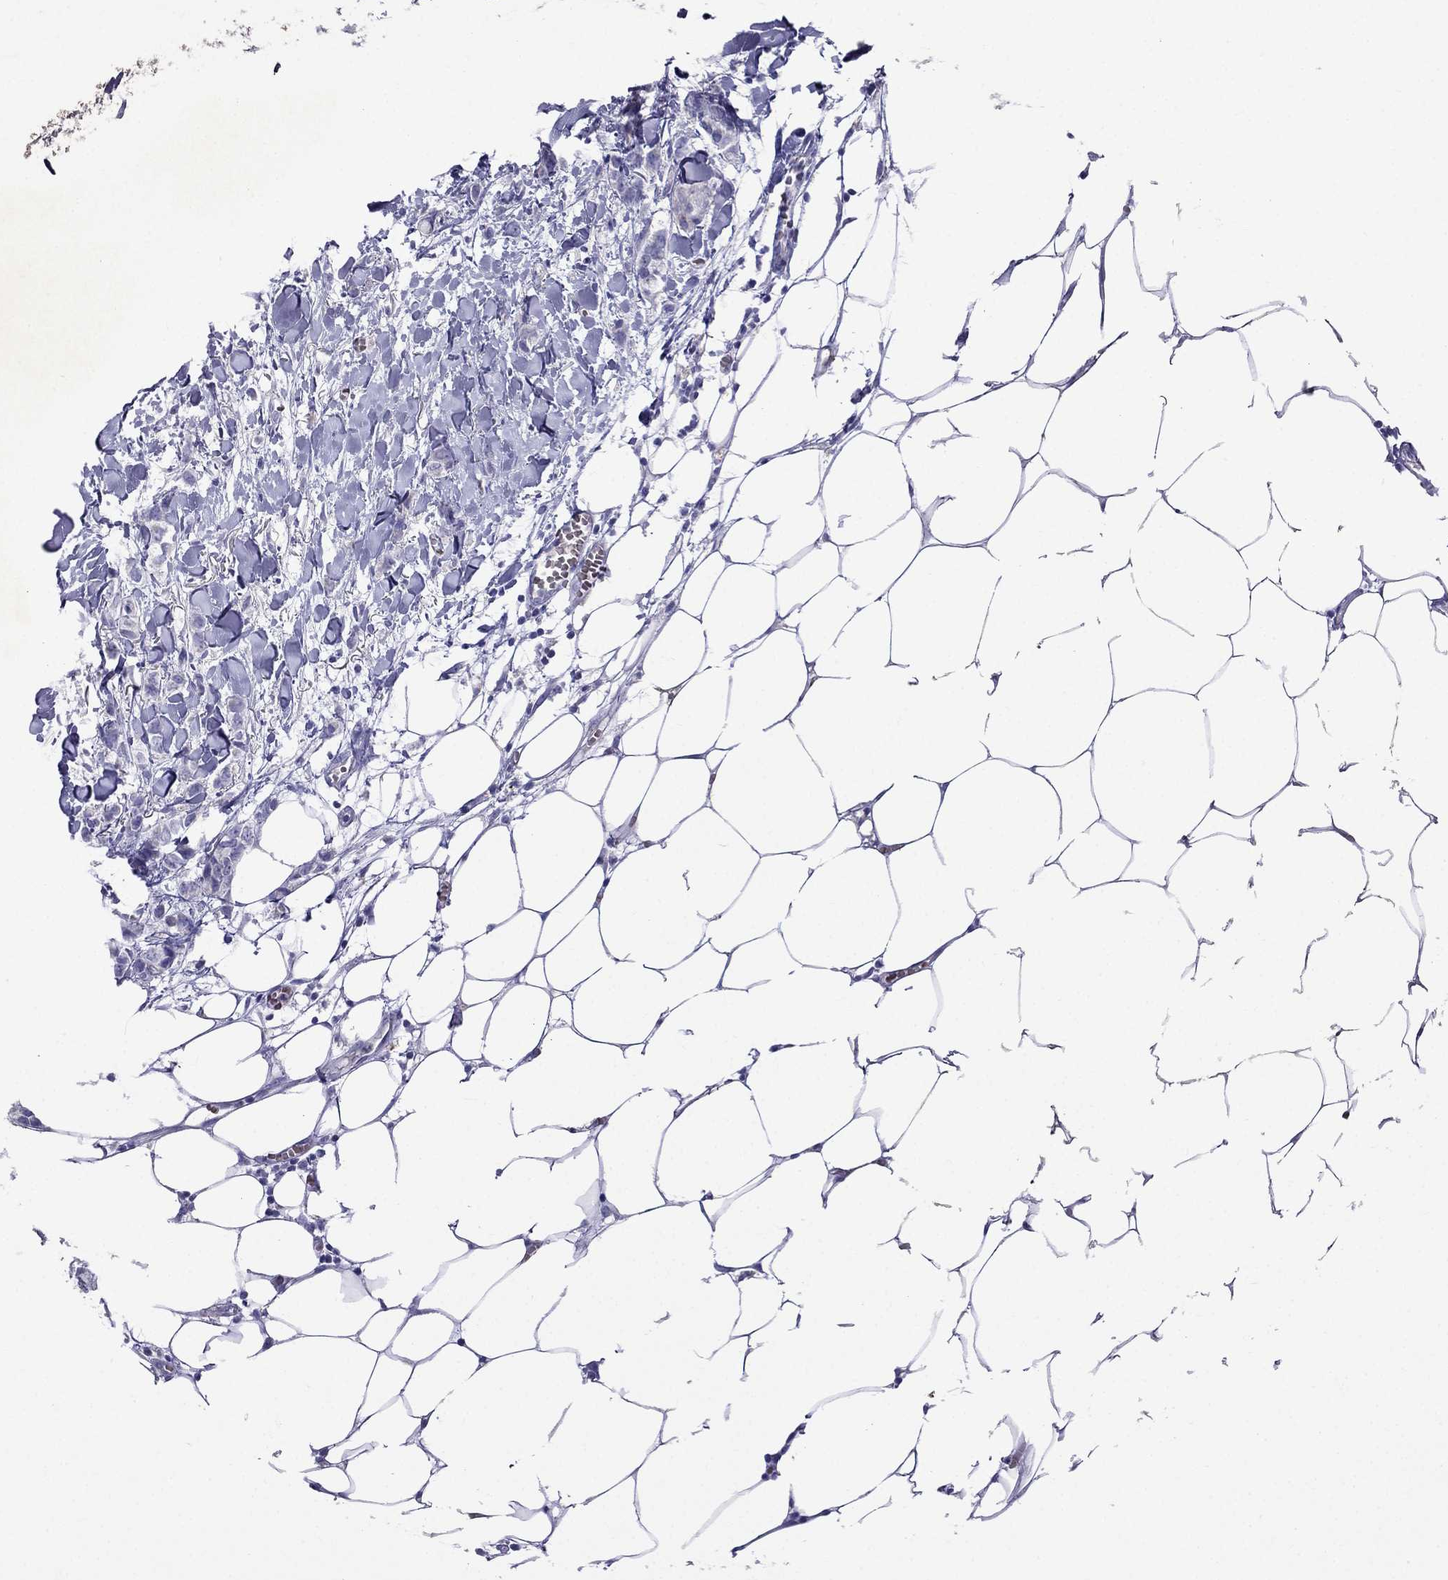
{"staining": {"intensity": "negative", "quantity": "none", "location": "none"}, "tissue": "breast cancer", "cell_type": "Tumor cells", "image_type": "cancer", "snomed": [{"axis": "morphology", "description": "Duct carcinoma"}, {"axis": "topography", "description": "Breast"}], "caption": "IHC image of neoplastic tissue: human breast cancer (infiltrating ductal carcinoma) stained with DAB (3,3'-diaminobenzidine) demonstrates no significant protein staining in tumor cells.", "gene": "TDRD1", "patient": {"sex": "female", "age": 85}}